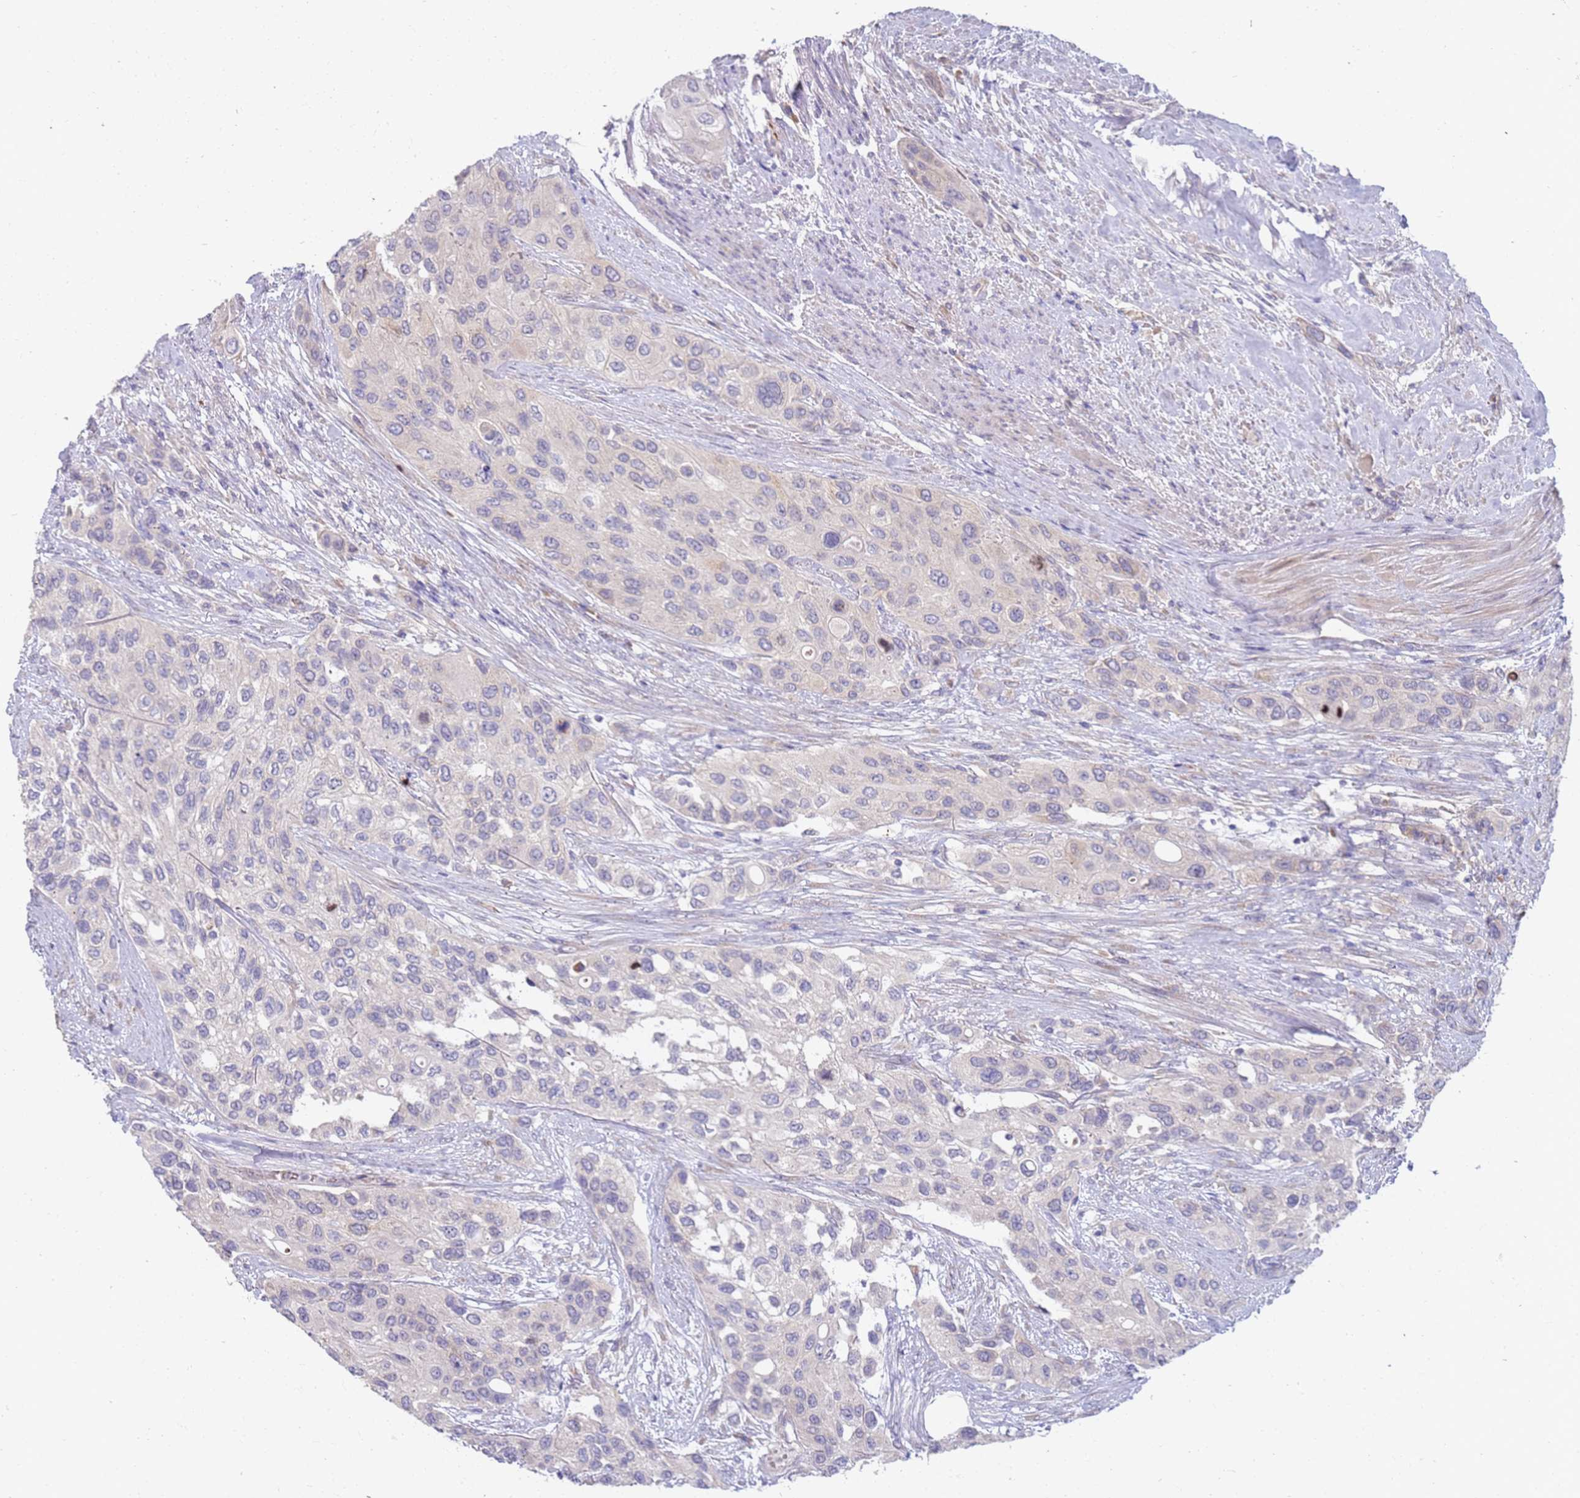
{"staining": {"intensity": "negative", "quantity": "none", "location": "none"}, "tissue": "urothelial cancer", "cell_type": "Tumor cells", "image_type": "cancer", "snomed": [{"axis": "morphology", "description": "Normal tissue, NOS"}, {"axis": "morphology", "description": "Urothelial carcinoma, High grade"}, {"axis": "topography", "description": "Vascular tissue"}, {"axis": "topography", "description": "Urinary bladder"}], "caption": "Tumor cells are negative for protein expression in human urothelial cancer.", "gene": "NMUR2", "patient": {"sex": "female", "age": 56}}